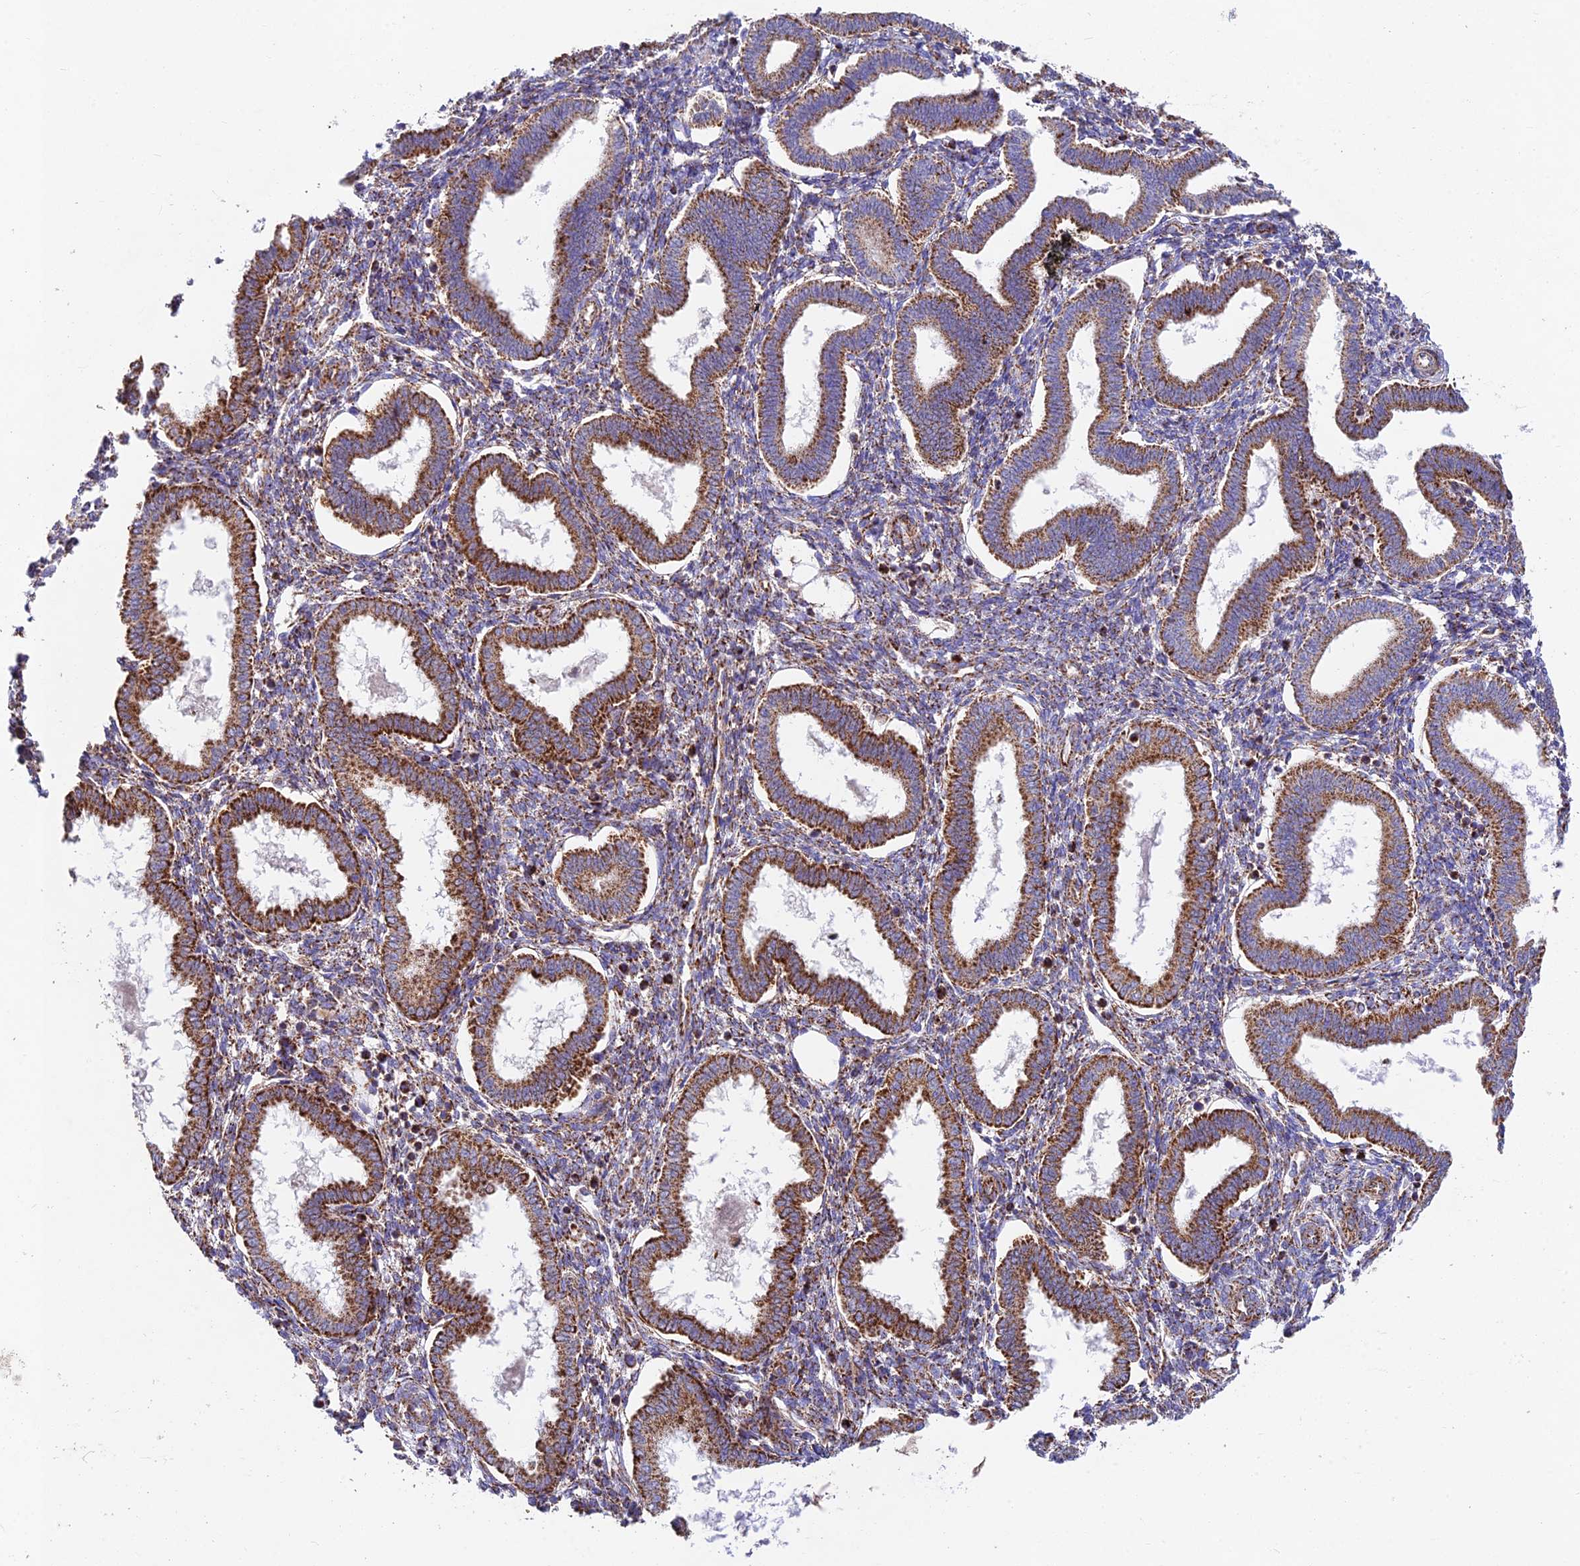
{"staining": {"intensity": "strong", "quantity": "25%-75%", "location": "cytoplasmic/membranous"}, "tissue": "endometrium", "cell_type": "Cells in endometrial stroma", "image_type": "normal", "snomed": [{"axis": "morphology", "description": "Normal tissue, NOS"}, {"axis": "topography", "description": "Endometrium"}], "caption": "Strong cytoplasmic/membranous expression is identified in approximately 25%-75% of cells in endometrial stroma in unremarkable endometrium.", "gene": "KHDC3L", "patient": {"sex": "female", "age": 24}}